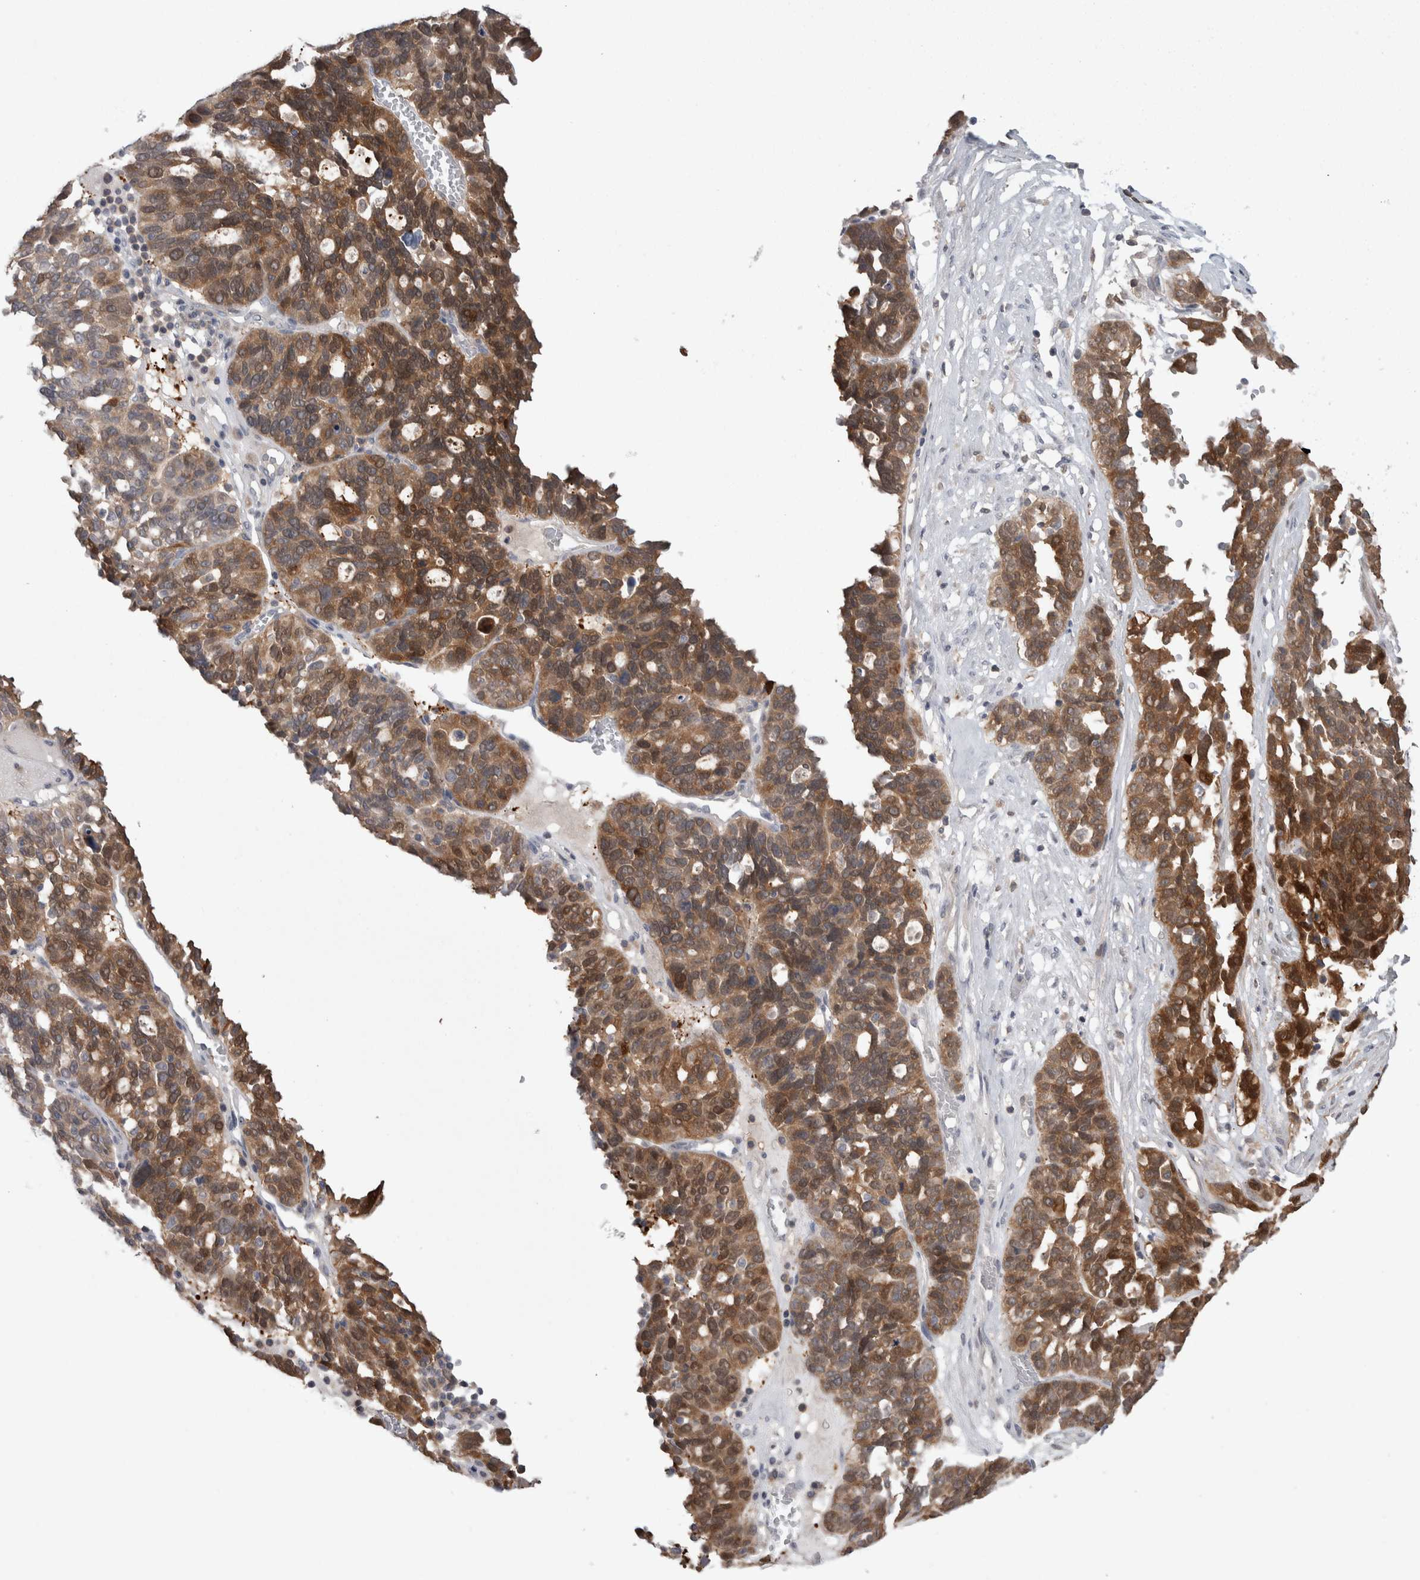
{"staining": {"intensity": "strong", "quantity": "25%-75%", "location": "cytoplasmic/membranous,nuclear"}, "tissue": "ovarian cancer", "cell_type": "Tumor cells", "image_type": "cancer", "snomed": [{"axis": "morphology", "description": "Cystadenocarcinoma, serous, NOS"}, {"axis": "topography", "description": "Ovary"}], "caption": "Human ovarian serous cystadenocarcinoma stained with a protein marker reveals strong staining in tumor cells.", "gene": "HTATIP2", "patient": {"sex": "female", "age": 59}}